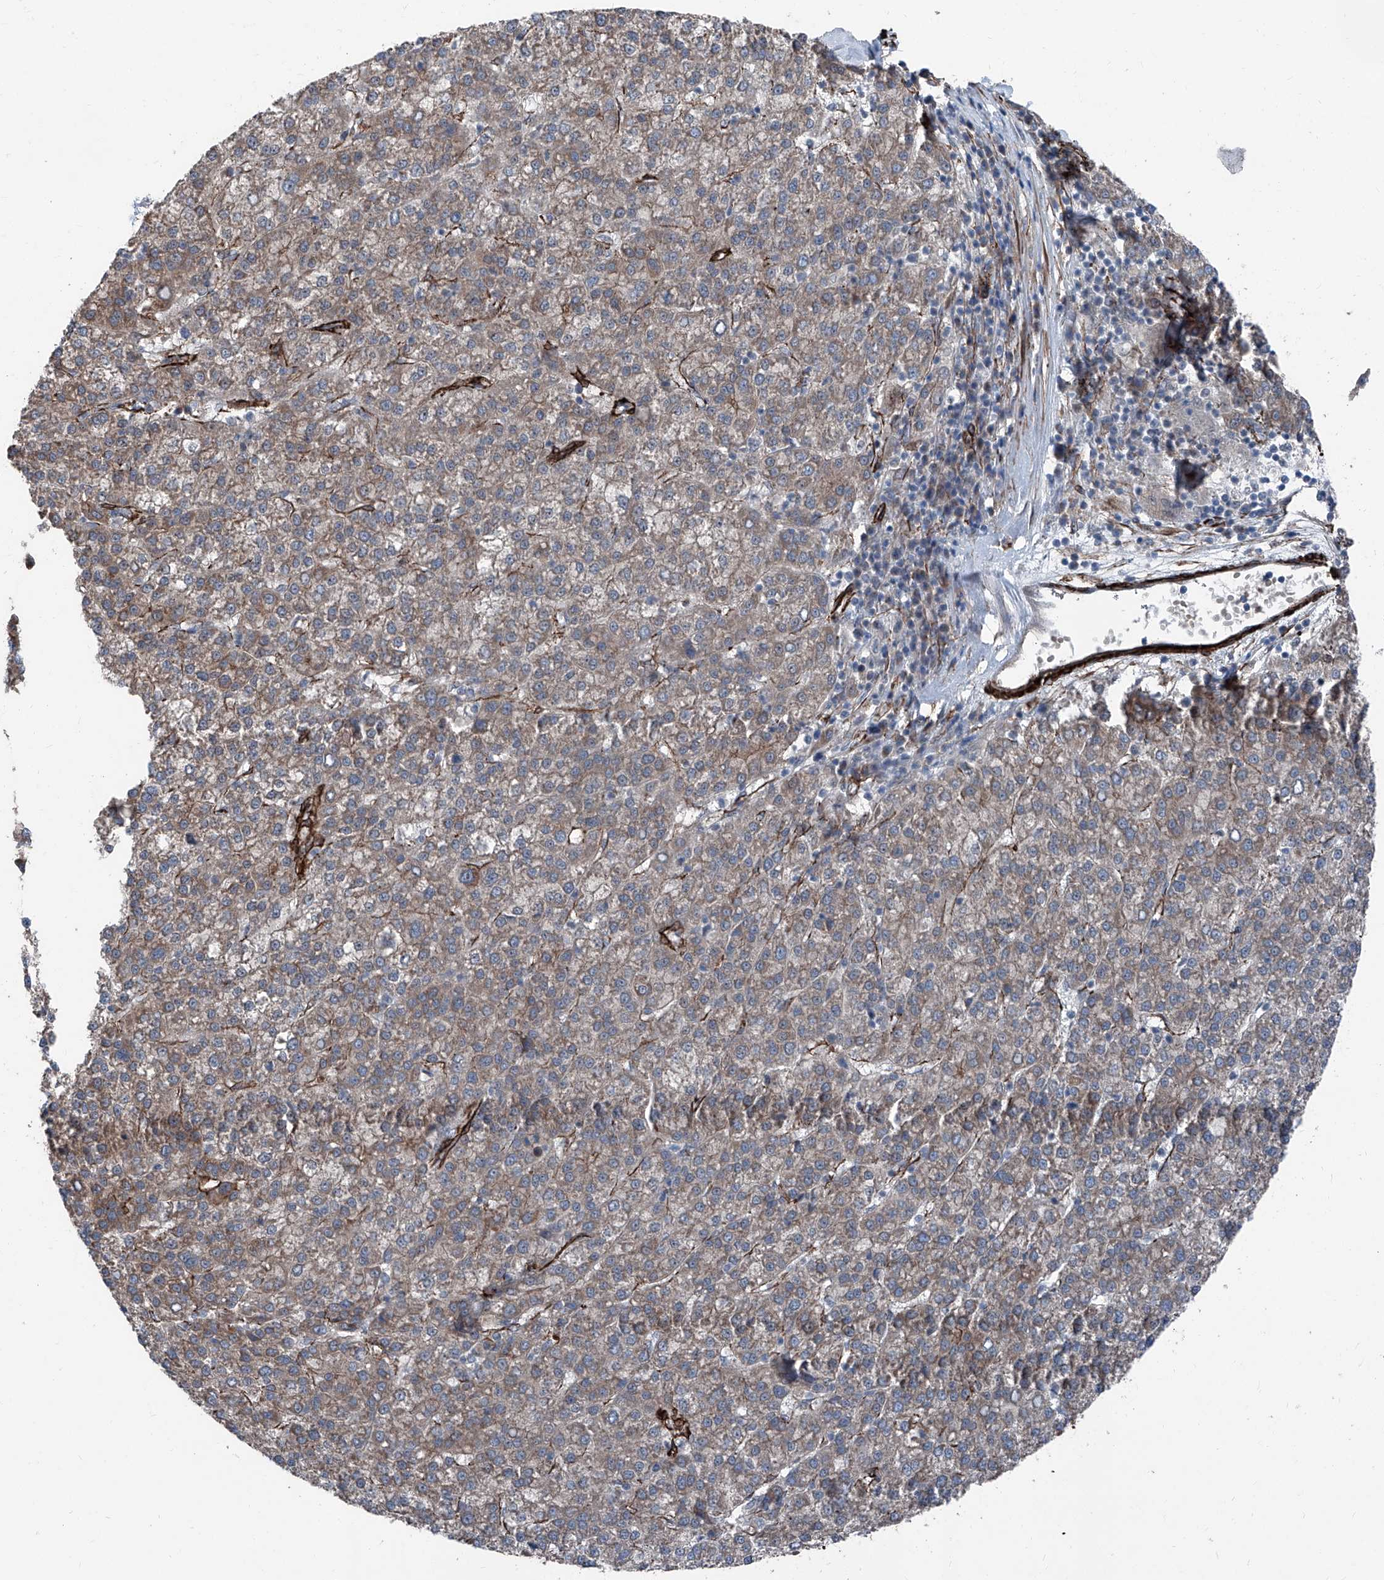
{"staining": {"intensity": "weak", "quantity": ">75%", "location": "cytoplasmic/membranous"}, "tissue": "liver cancer", "cell_type": "Tumor cells", "image_type": "cancer", "snomed": [{"axis": "morphology", "description": "Carcinoma, Hepatocellular, NOS"}, {"axis": "topography", "description": "Liver"}], "caption": "Tumor cells display low levels of weak cytoplasmic/membranous positivity in approximately >75% of cells in human liver cancer (hepatocellular carcinoma).", "gene": "COA7", "patient": {"sex": "female", "age": 58}}